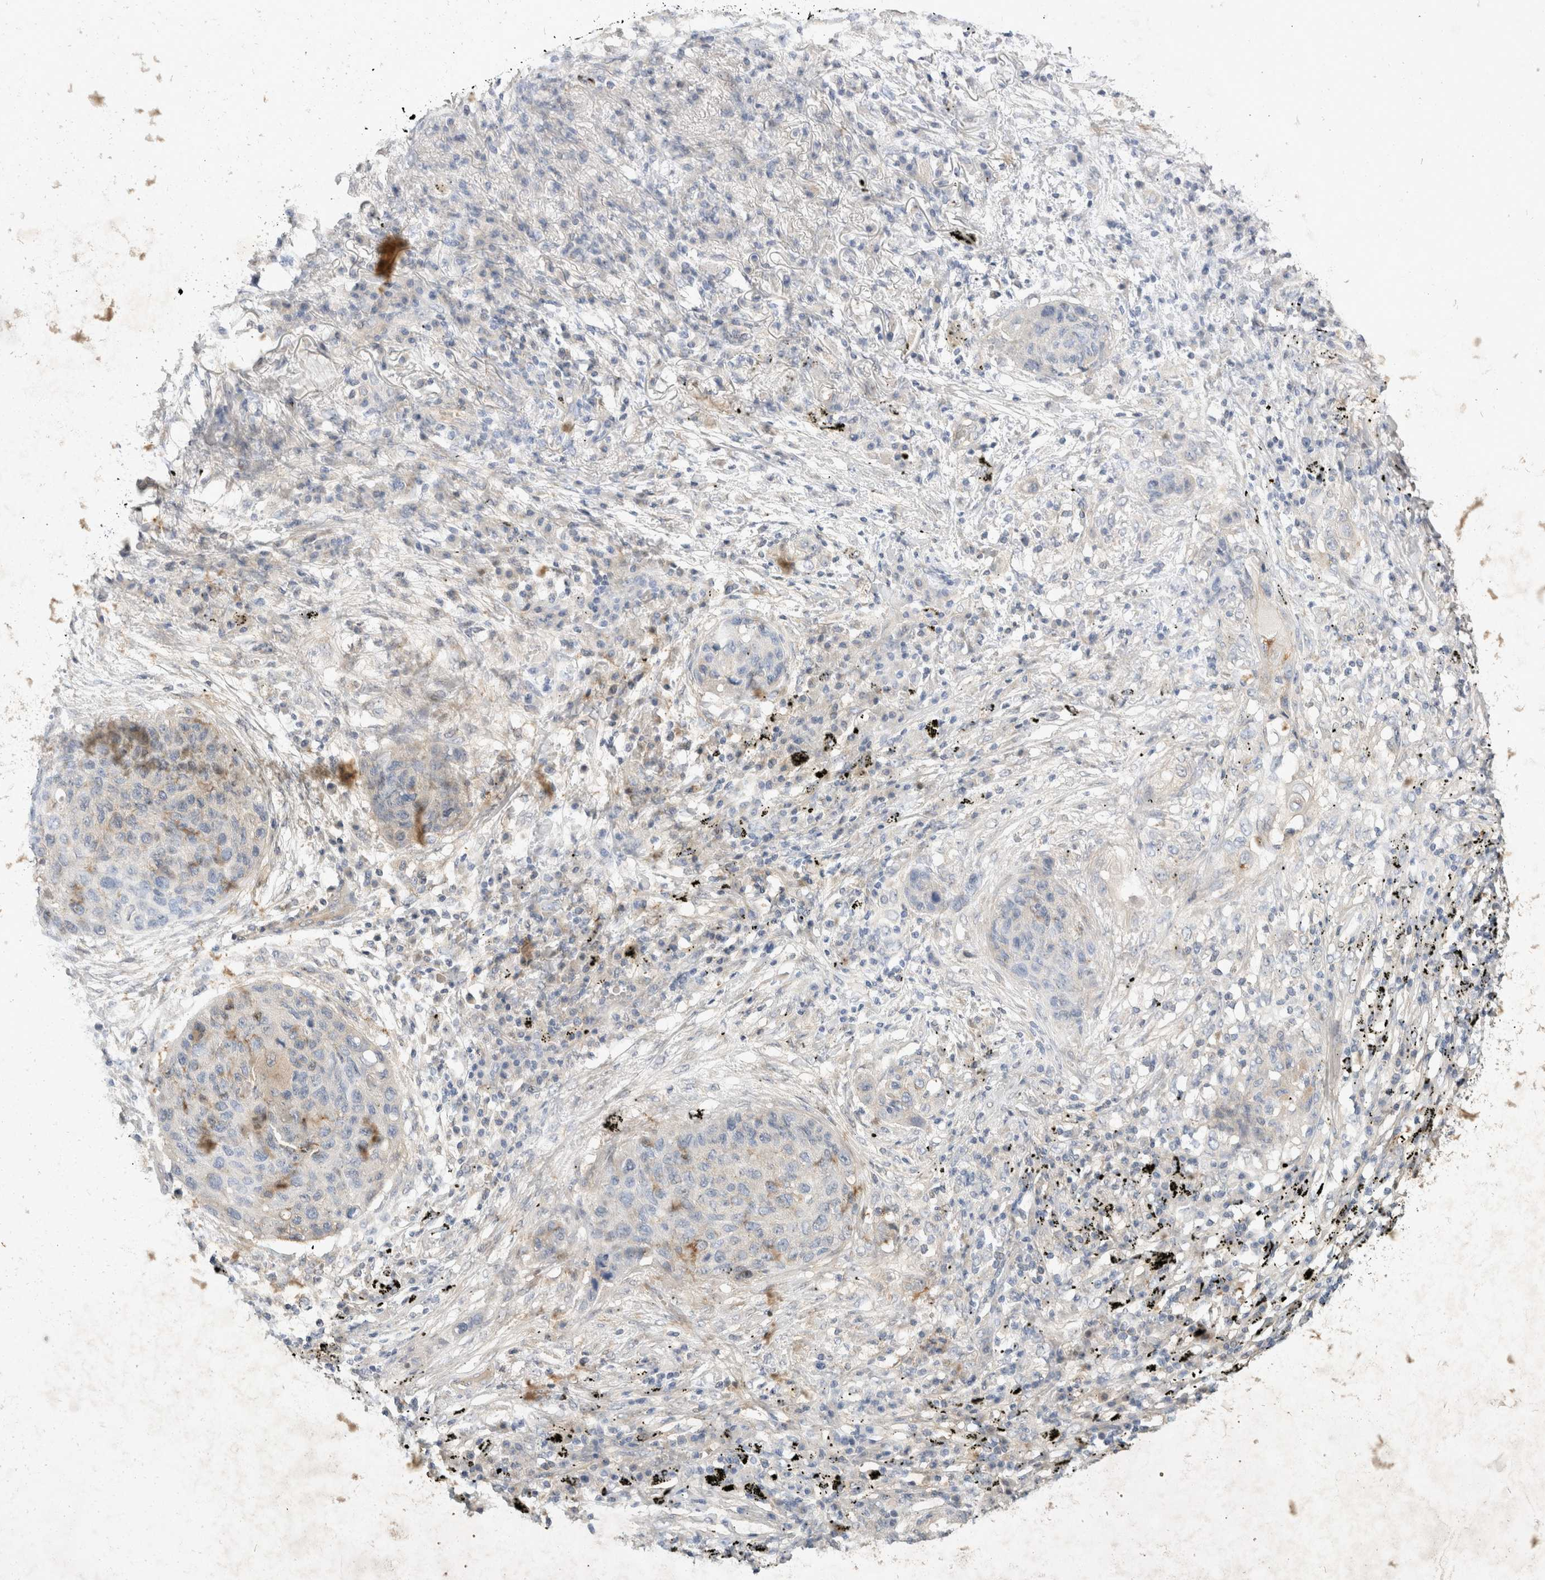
{"staining": {"intensity": "negative", "quantity": "none", "location": "none"}, "tissue": "lung cancer", "cell_type": "Tumor cells", "image_type": "cancer", "snomed": [{"axis": "morphology", "description": "Squamous cell carcinoma, NOS"}, {"axis": "topography", "description": "Lung"}], "caption": "A histopathology image of lung squamous cell carcinoma stained for a protein exhibits no brown staining in tumor cells.", "gene": "TOM1L2", "patient": {"sex": "female", "age": 63}}